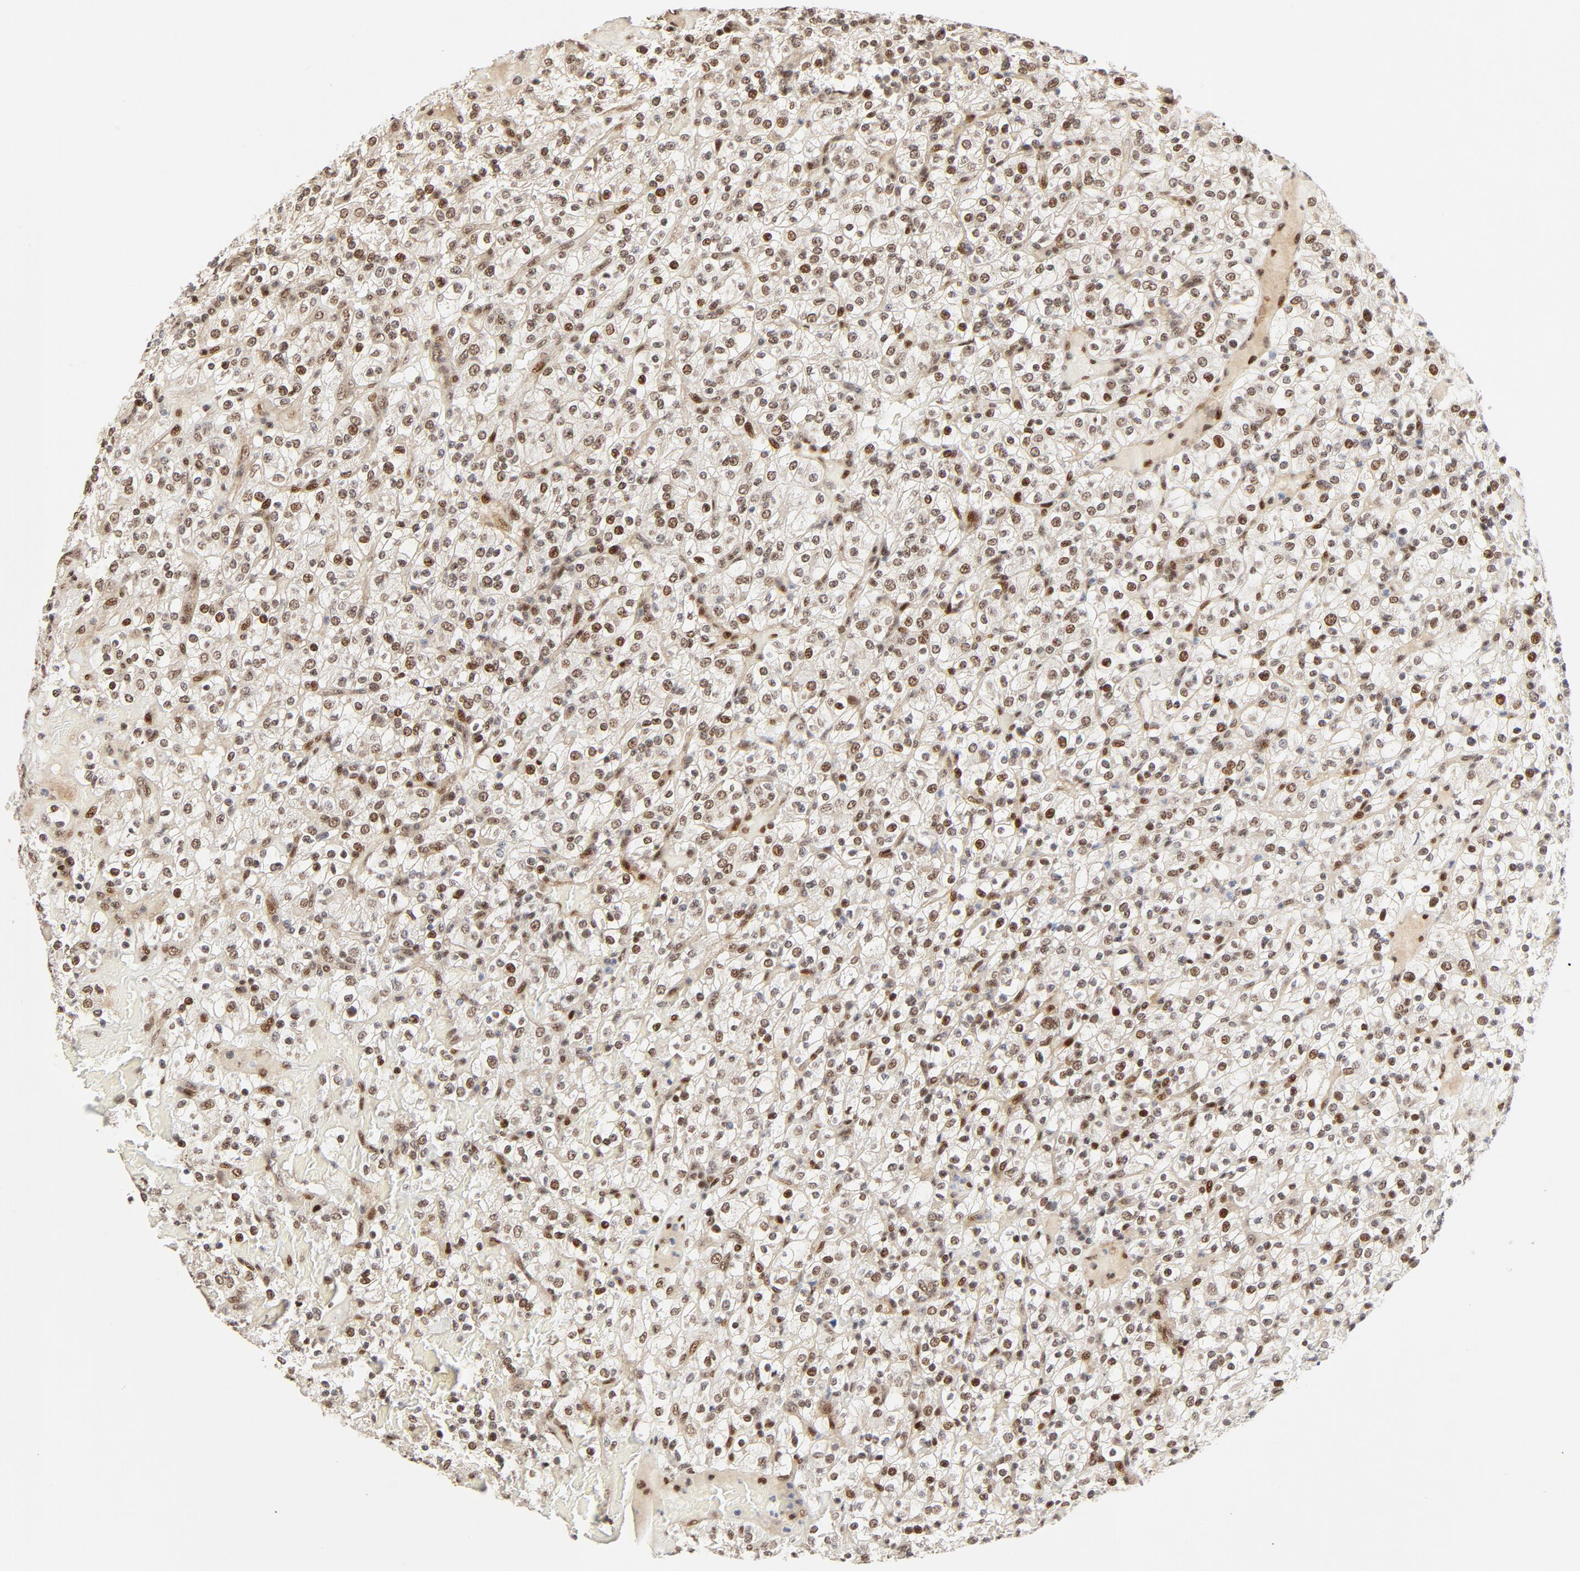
{"staining": {"intensity": "moderate", "quantity": ">75%", "location": "nuclear"}, "tissue": "renal cancer", "cell_type": "Tumor cells", "image_type": "cancer", "snomed": [{"axis": "morphology", "description": "Normal tissue, NOS"}, {"axis": "morphology", "description": "Adenocarcinoma, NOS"}, {"axis": "topography", "description": "Kidney"}], "caption": "A brown stain shows moderate nuclear positivity of a protein in human adenocarcinoma (renal) tumor cells.", "gene": "GTF2I", "patient": {"sex": "female", "age": 72}}